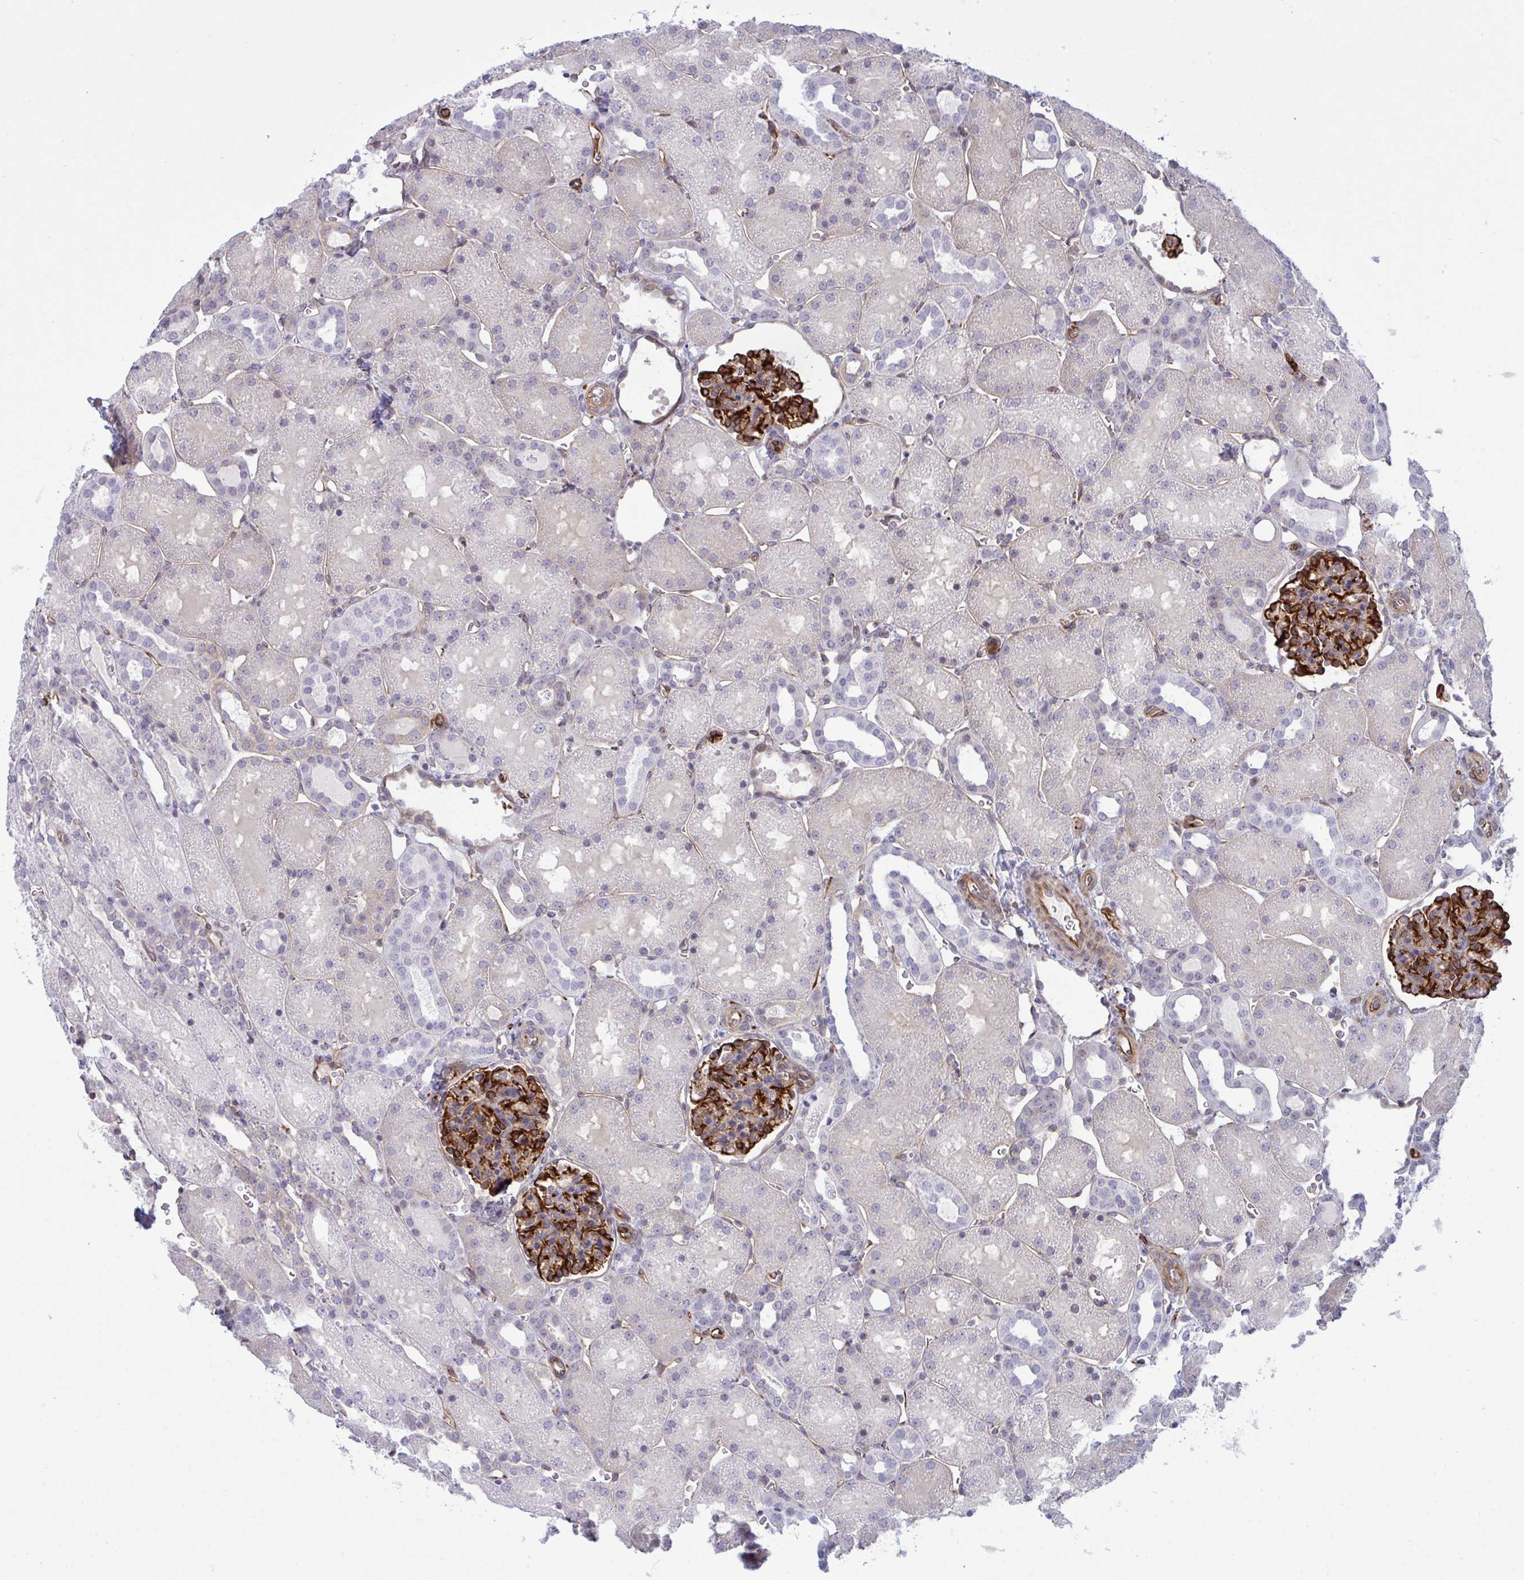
{"staining": {"intensity": "strong", "quantity": "25%-75%", "location": "cytoplasmic/membranous"}, "tissue": "kidney", "cell_type": "Cells in glomeruli", "image_type": "normal", "snomed": [{"axis": "morphology", "description": "Normal tissue, NOS"}, {"axis": "topography", "description": "Kidney"}], "caption": "About 25%-75% of cells in glomeruli in unremarkable kidney demonstrate strong cytoplasmic/membranous protein expression as visualized by brown immunohistochemical staining.", "gene": "PRRT4", "patient": {"sex": "male", "age": 2}}